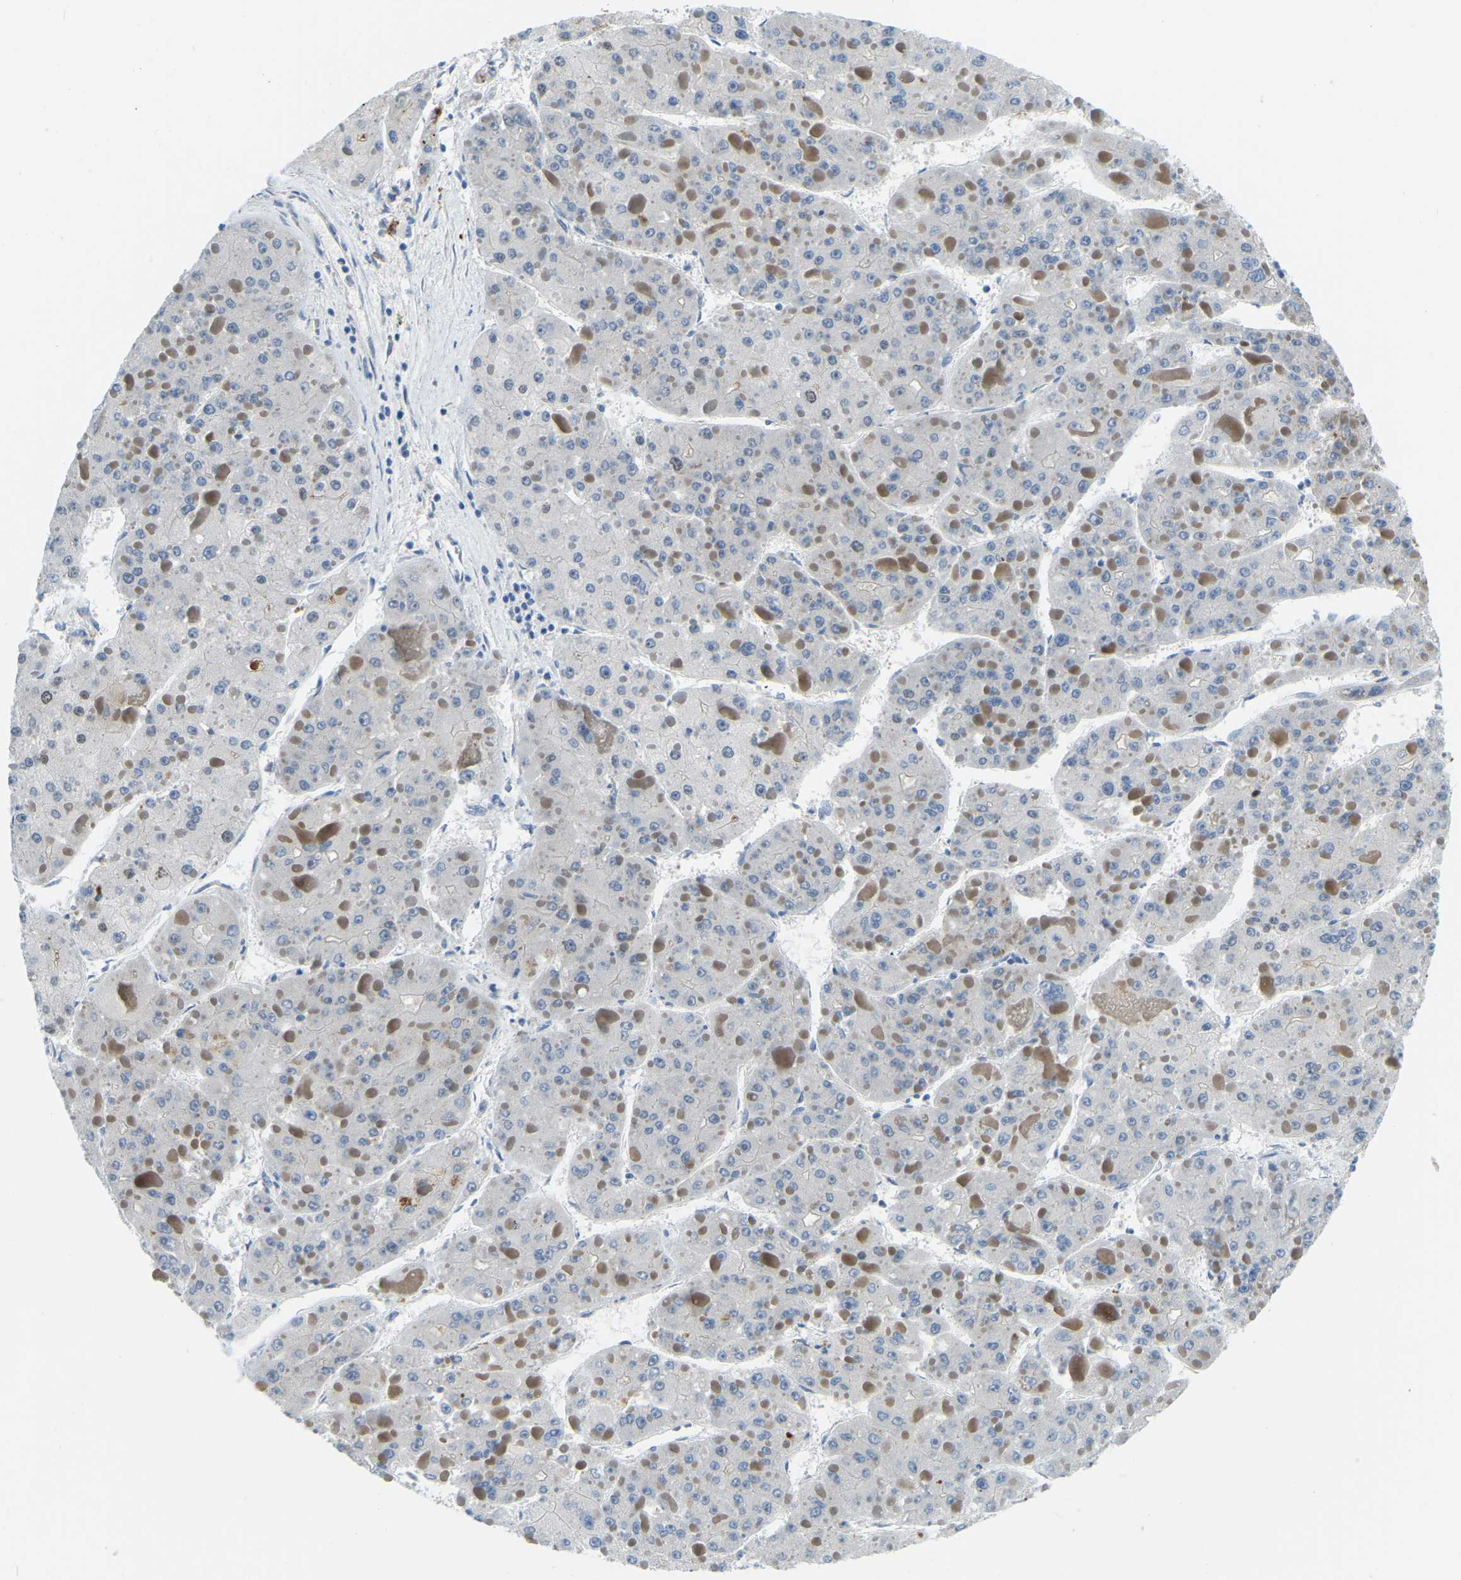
{"staining": {"intensity": "negative", "quantity": "none", "location": "none"}, "tissue": "liver cancer", "cell_type": "Tumor cells", "image_type": "cancer", "snomed": [{"axis": "morphology", "description": "Carcinoma, Hepatocellular, NOS"}, {"axis": "topography", "description": "Liver"}], "caption": "Human liver cancer (hepatocellular carcinoma) stained for a protein using IHC displays no staining in tumor cells.", "gene": "NME8", "patient": {"sex": "female", "age": 73}}